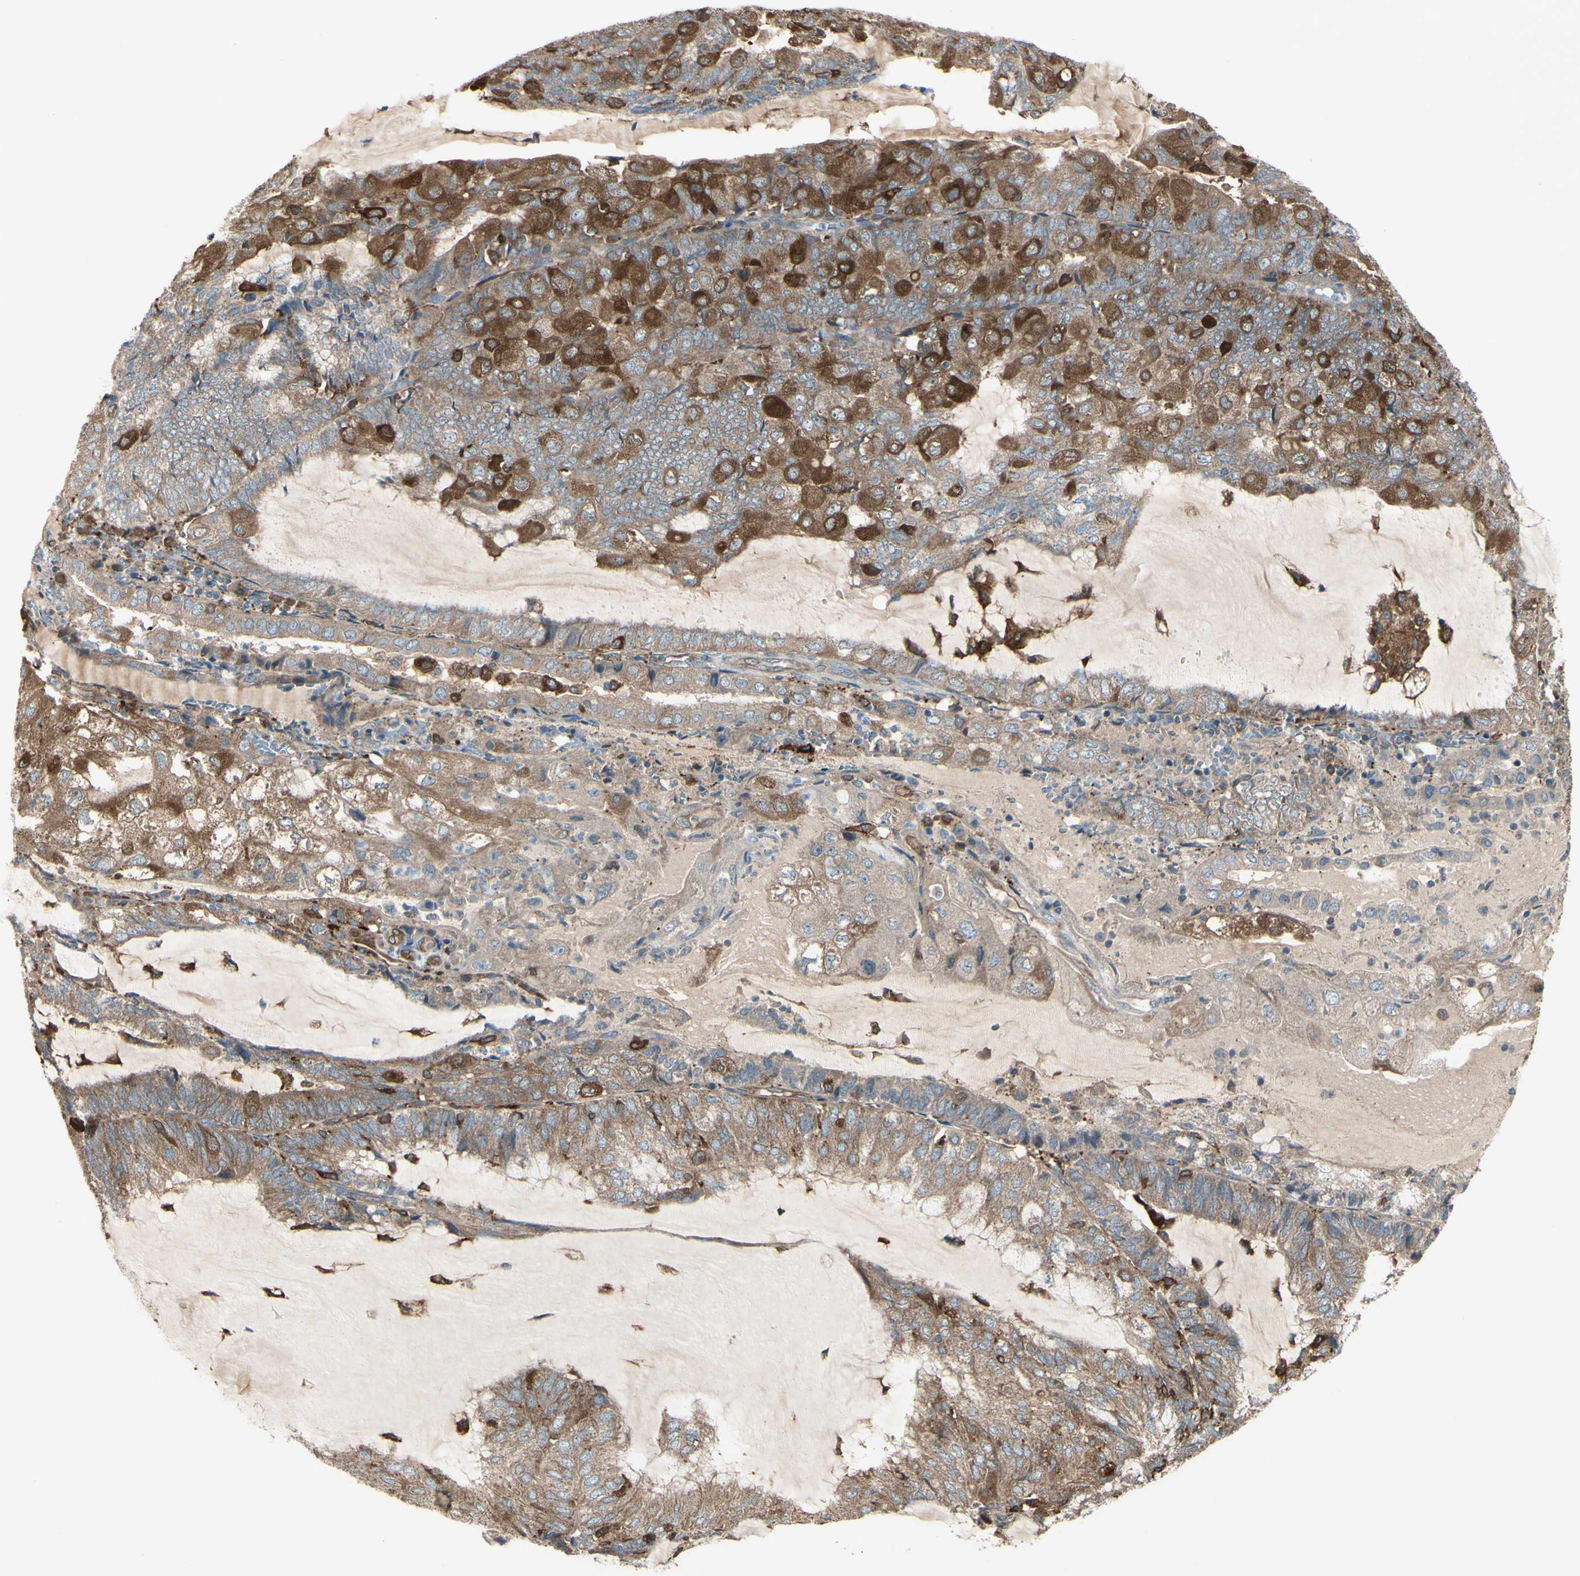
{"staining": {"intensity": "moderate", "quantity": ">75%", "location": "cytoplasmic/membranous"}, "tissue": "endometrial cancer", "cell_type": "Tumor cells", "image_type": "cancer", "snomed": [{"axis": "morphology", "description": "Adenocarcinoma, NOS"}, {"axis": "topography", "description": "Endometrium"}], "caption": "The photomicrograph exhibits staining of endometrial cancer (adenocarcinoma), revealing moderate cytoplasmic/membranous protein expression (brown color) within tumor cells. The staining was performed using DAB (3,3'-diaminobenzidine), with brown indicating positive protein expression. Nuclei are stained blue with hematoxylin.", "gene": "IGSF9B", "patient": {"sex": "female", "age": 81}}